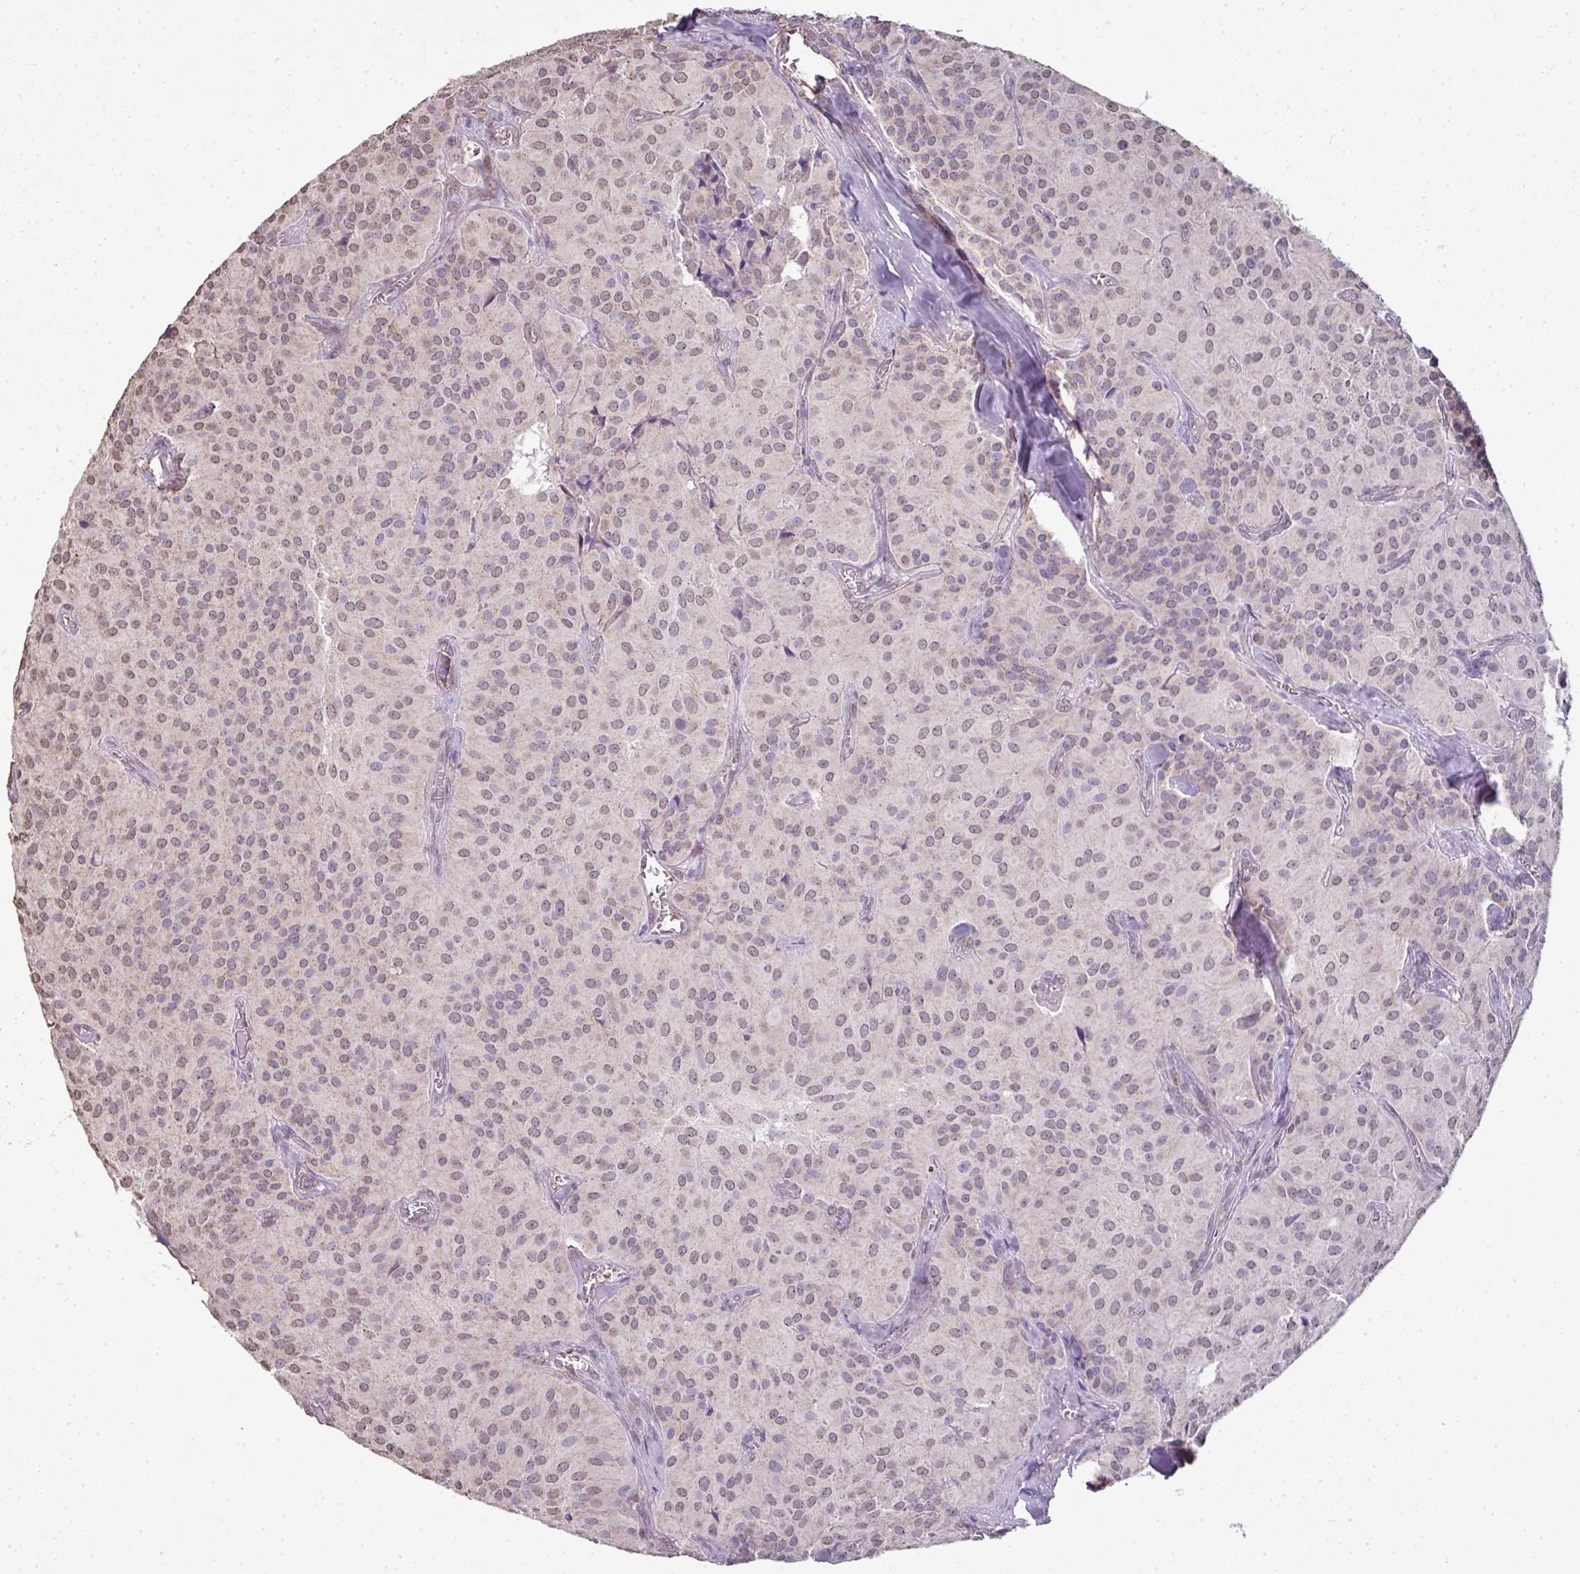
{"staining": {"intensity": "weak", "quantity": "25%-75%", "location": "nuclear"}, "tissue": "glioma", "cell_type": "Tumor cells", "image_type": "cancer", "snomed": [{"axis": "morphology", "description": "Glioma, malignant, Low grade"}, {"axis": "topography", "description": "Brain"}], "caption": "Malignant glioma (low-grade) stained with a protein marker reveals weak staining in tumor cells.", "gene": "JPH2", "patient": {"sex": "male", "age": 42}}